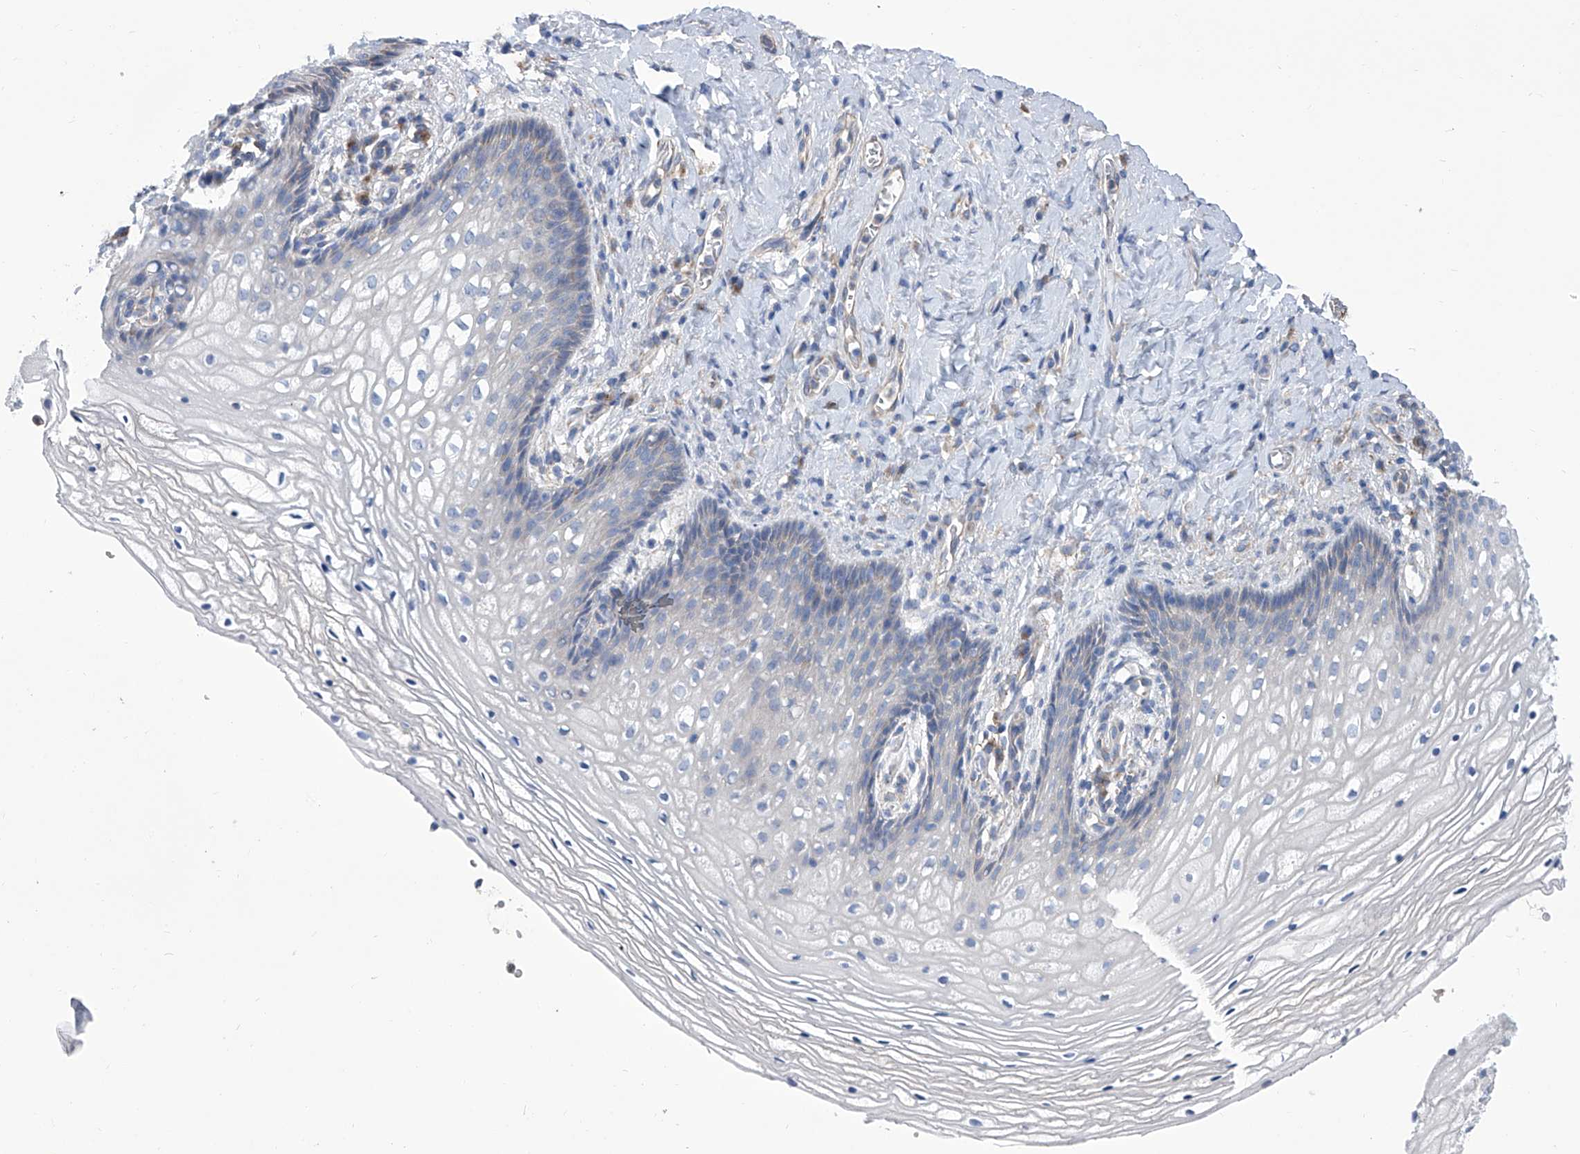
{"staining": {"intensity": "negative", "quantity": "none", "location": "none"}, "tissue": "vagina", "cell_type": "Squamous epithelial cells", "image_type": "normal", "snomed": [{"axis": "morphology", "description": "Normal tissue, NOS"}, {"axis": "topography", "description": "Vagina"}], "caption": "A photomicrograph of vagina stained for a protein demonstrates no brown staining in squamous epithelial cells. The staining was performed using DAB to visualize the protein expression in brown, while the nuclei were stained in blue with hematoxylin (Magnification: 20x).", "gene": "SMS", "patient": {"sex": "female", "age": 60}}